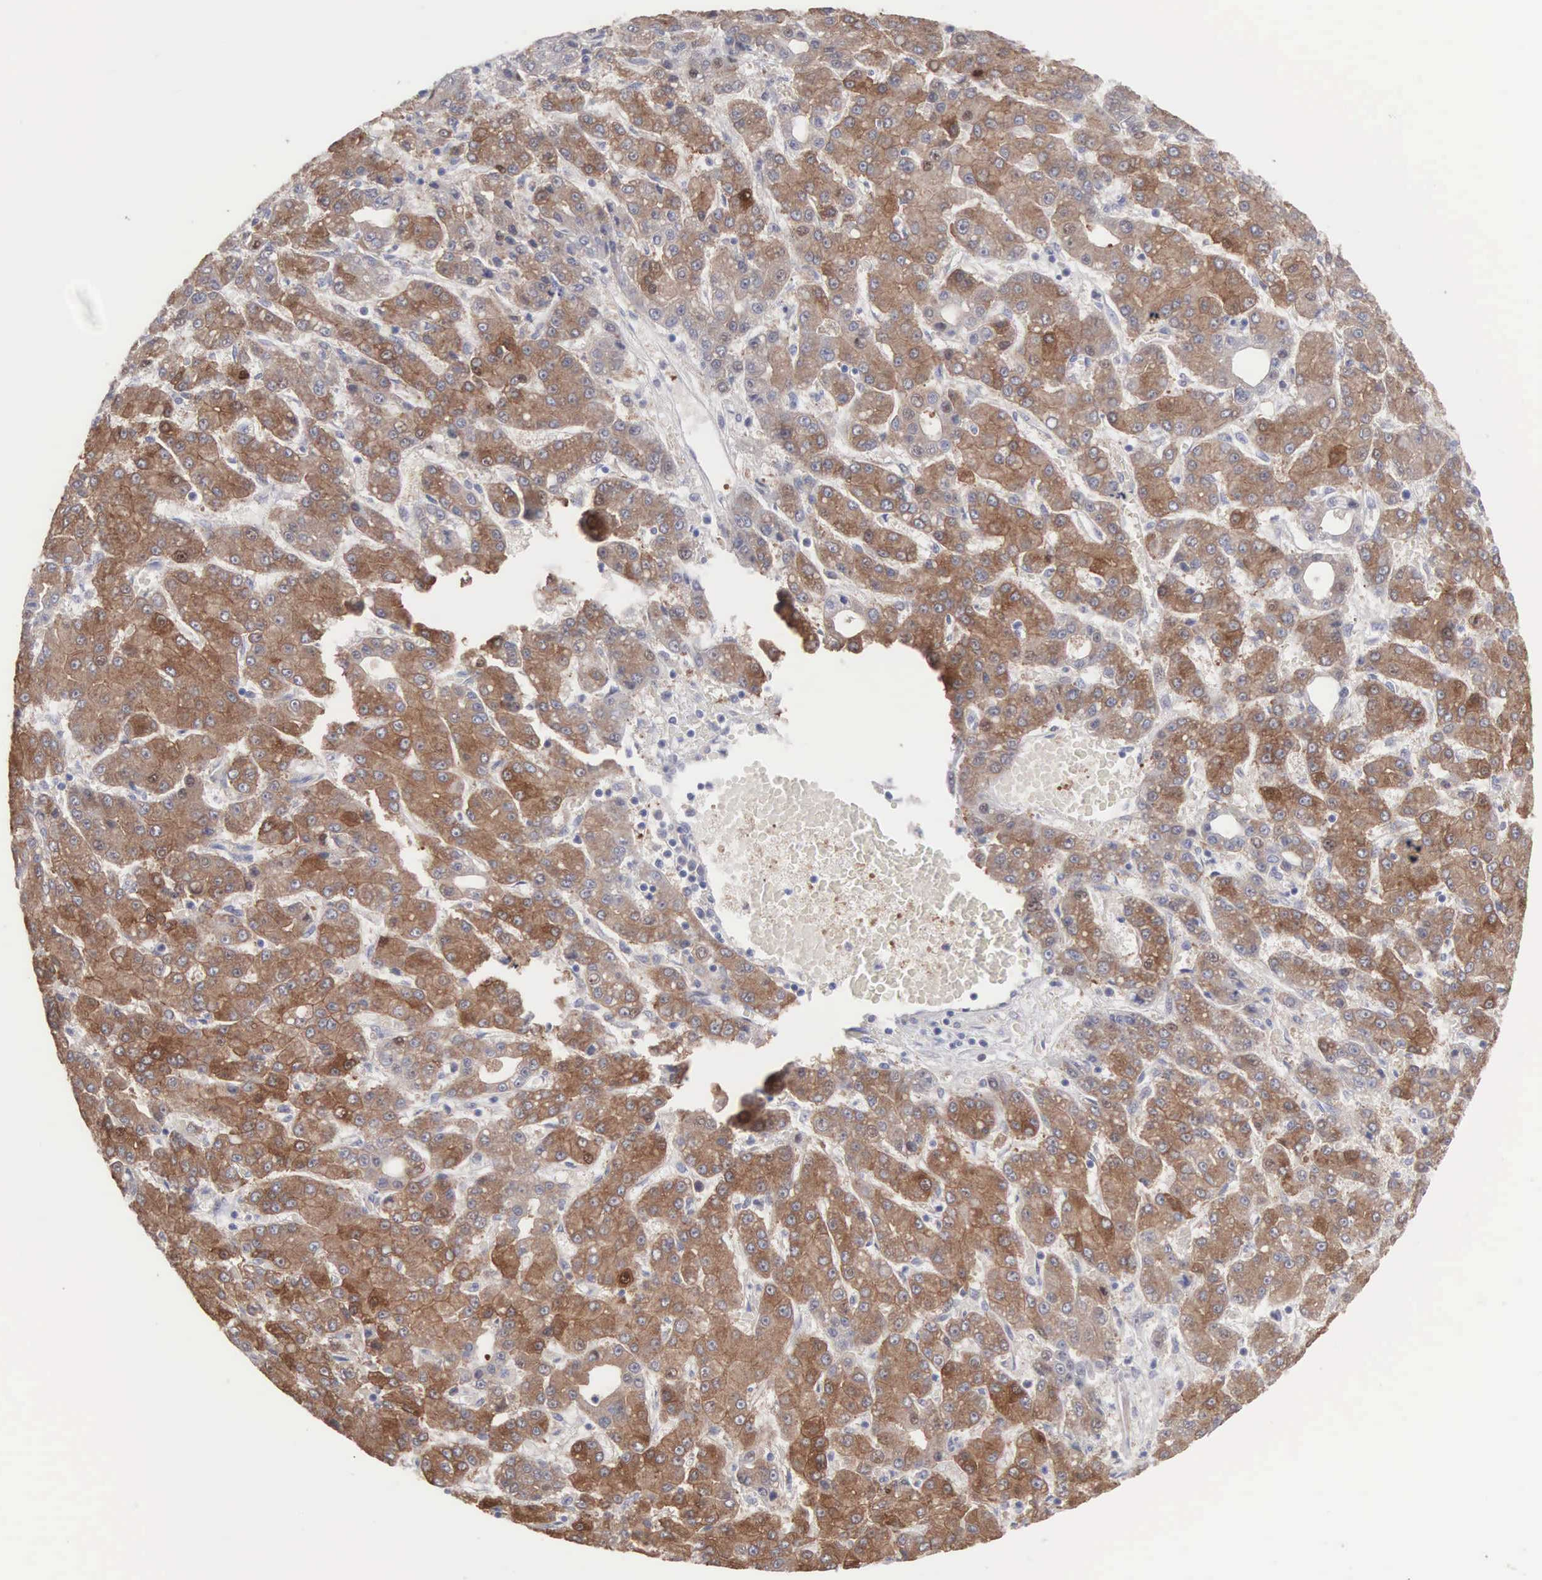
{"staining": {"intensity": "moderate", "quantity": ">75%", "location": "cytoplasmic/membranous"}, "tissue": "liver cancer", "cell_type": "Tumor cells", "image_type": "cancer", "snomed": [{"axis": "morphology", "description": "Carcinoma, Hepatocellular, NOS"}, {"axis": "topography", "description": "Liver"}], "caption": "About >75% of tumor cells in liver cancer reveal moderate cytoplasmic/membranous protein expression as visualized by brown immunohistochemical staining.", "gene": "MTHFD1", "patient": {"sex": "male", "age": 69}}